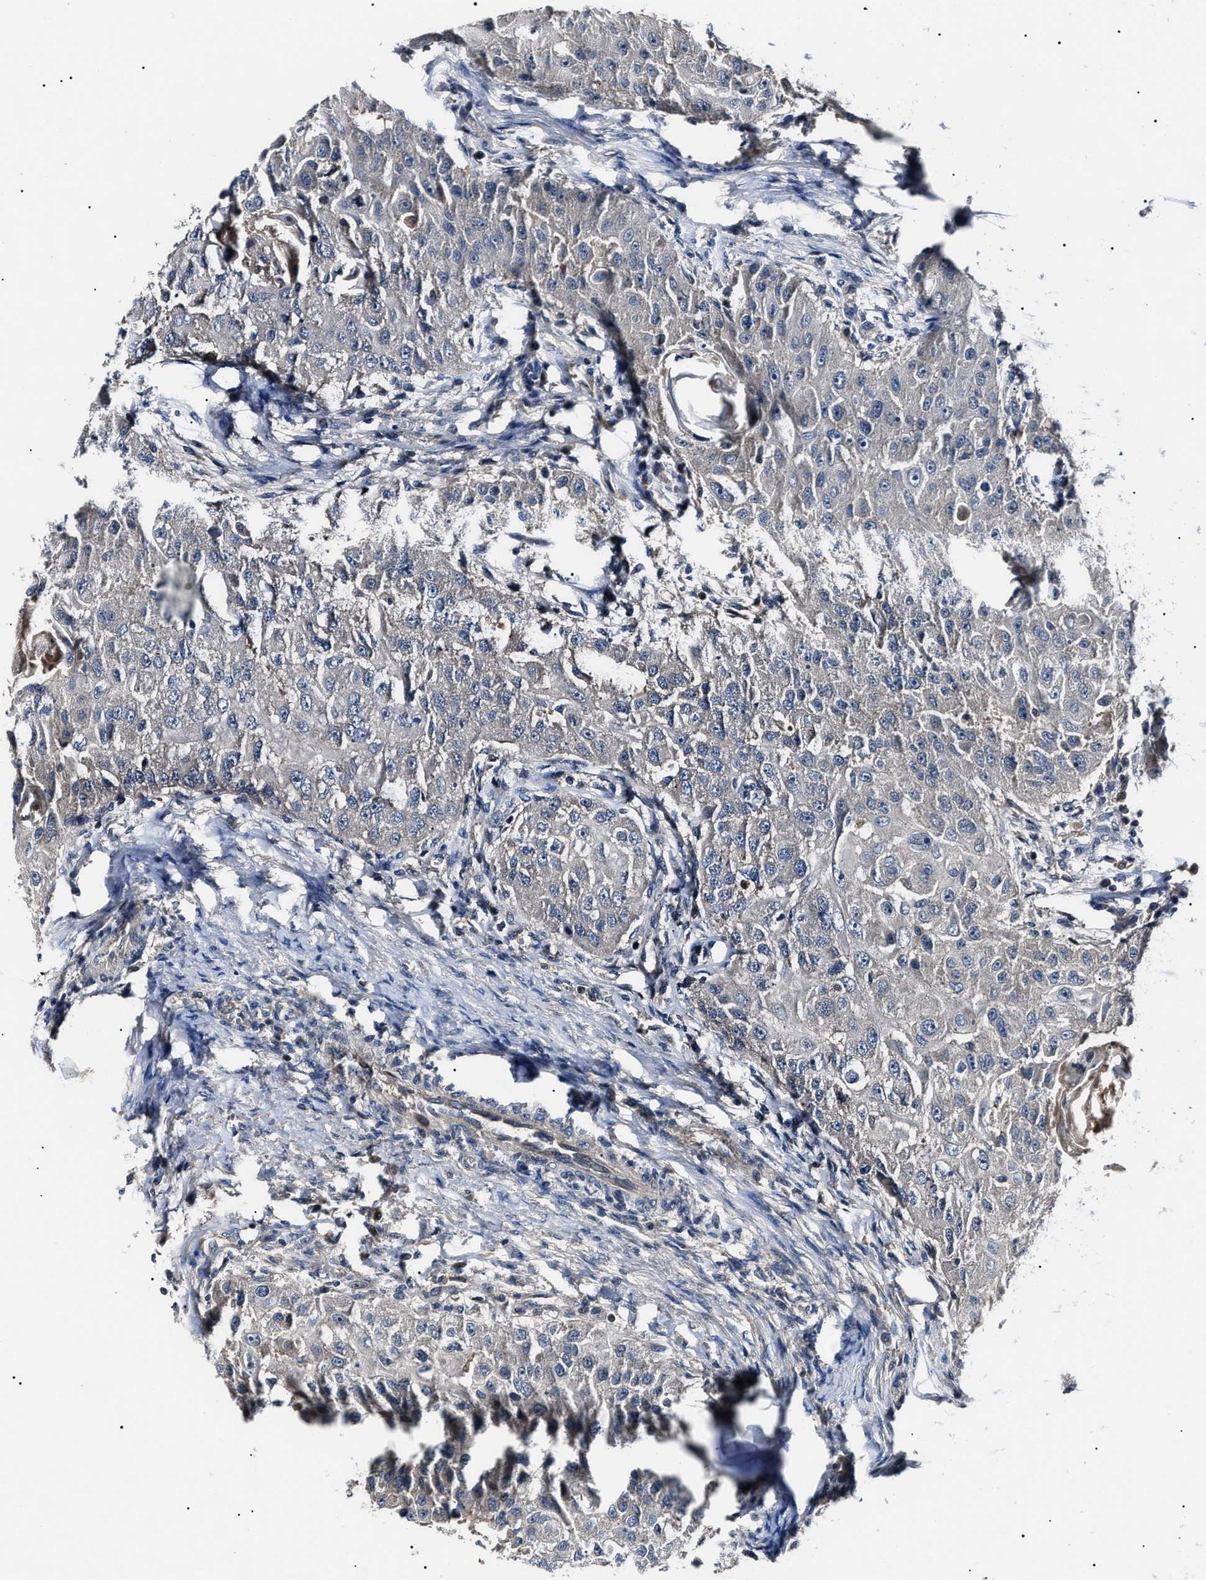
{"staining": {"intensity": "negative", "quantity": "none", "location": "none"}, "tissue": "head and neck cancer", "cell_type": "Tumor cells", "image_type": "cancer", "snomed": [{"axis": "morphology", "description": "Normal tissue, NOS"}, {"axis": "morphology", "description": "Squamous cell carcinoma, NOS"}, {"axis": "topography", "description": "Skeletal muscle"}, {"axis": "topography", "description": "Head-Neck"}], "caption": "This is an IHC photomicrograph of head and neck cancer (squamous cell carcinoma). There is no expression in tumor cells.", "gene": "IFT81", "patient": {"sex": "male", "age": 51}}